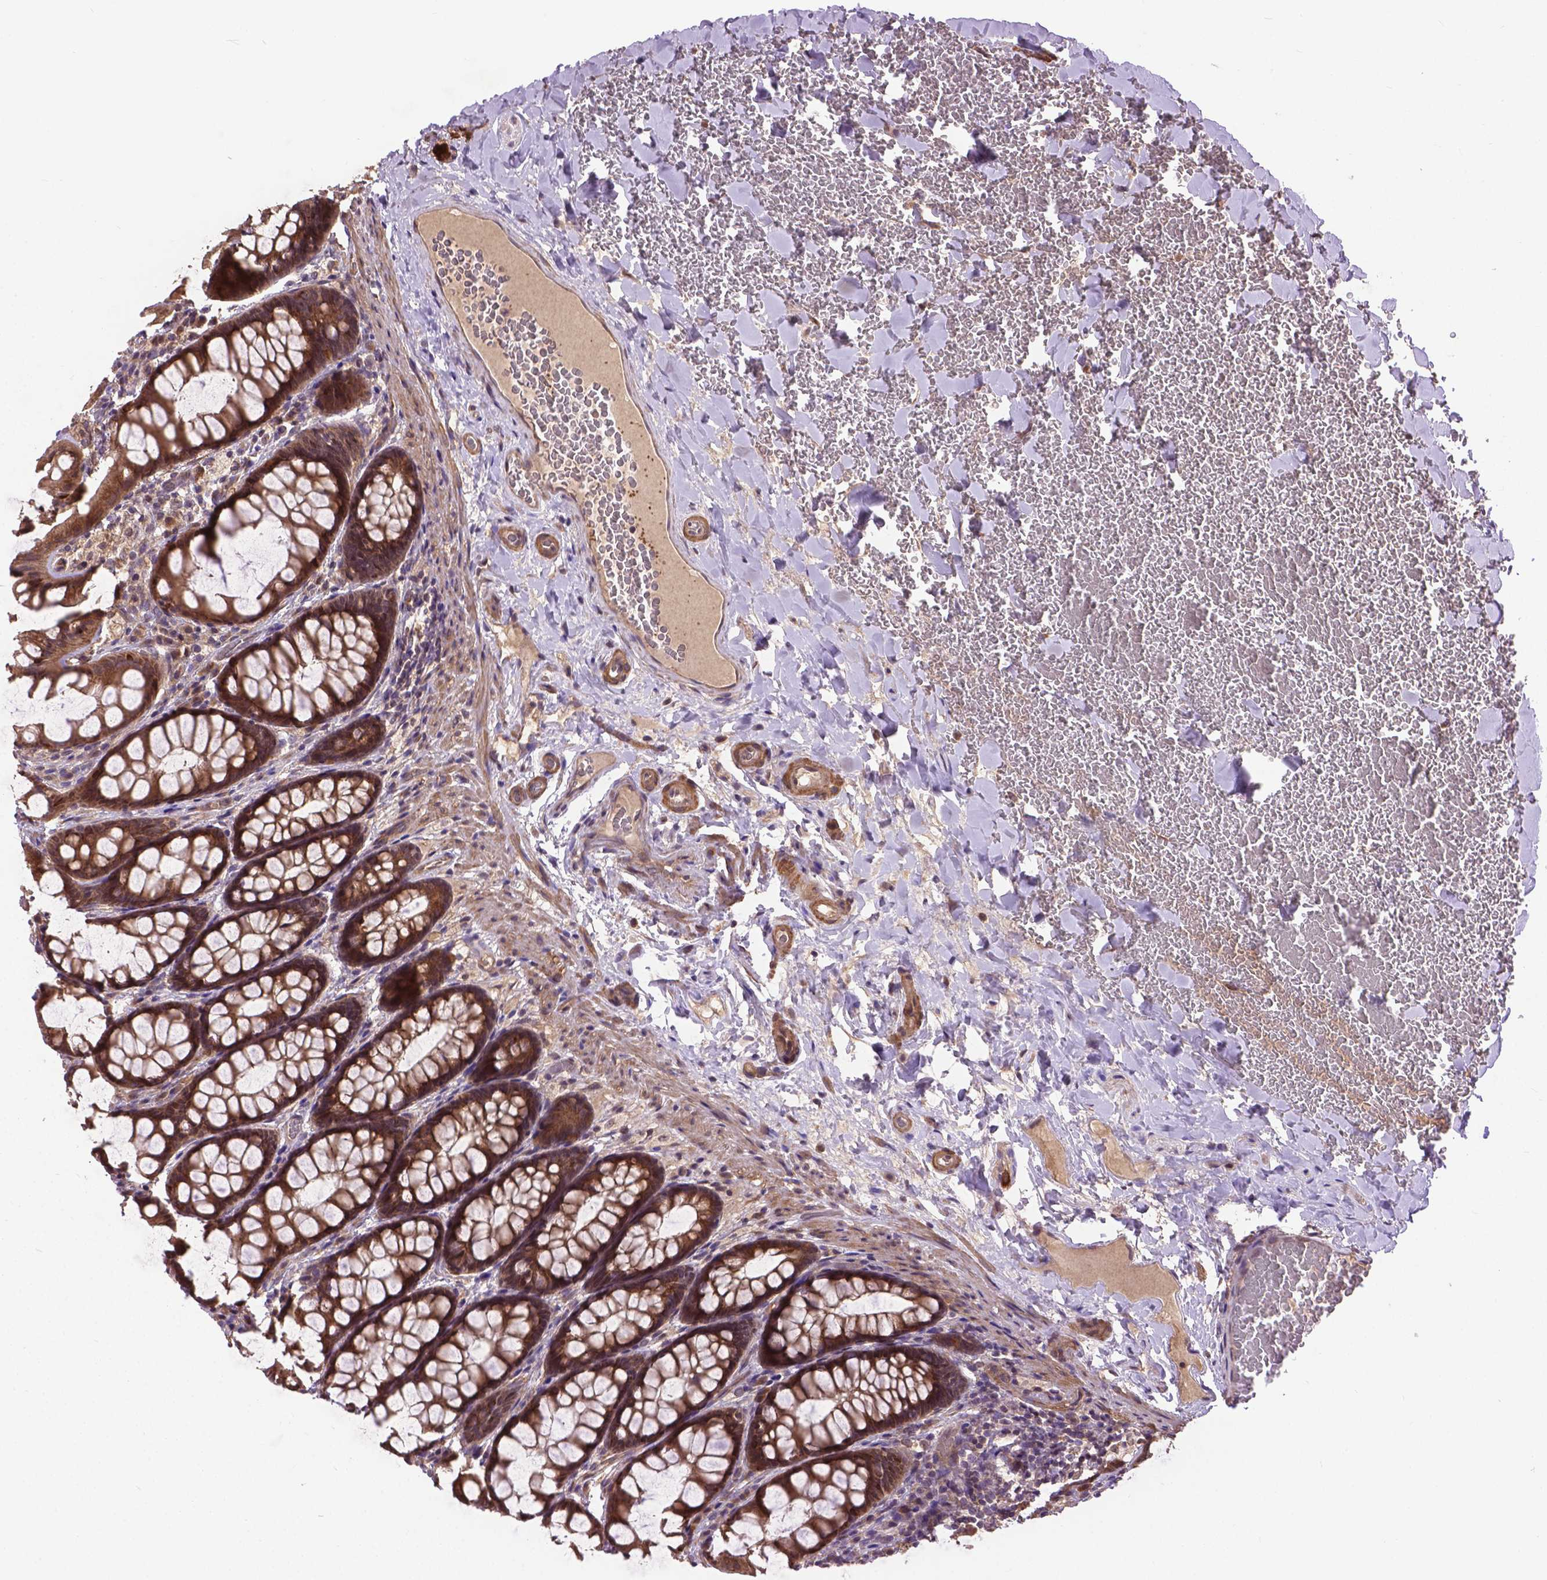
{"staining": {"intensity": "strong", "quantity": ">75%", "location": "cytoplasmic/membranous"}, "tissue": "colon", "cell_type": "Endothelial cells", "image_type": "normal", "snomed": [{"axis": "morphology", "description": "Normal tissue, NOS"}, {"axis": "topography", "description": "Colon"}], "caption": "Immunohistochemistry staining of benign colon, which reveals high levels of strong cytoplasmic/membranous staining in approximately >75% of endothelial cells indicating strong cytoplasmic/membranous protein expression. The staining was performed using DAB (3,3'-diaminobenzidine) (brown) for protein detection and nuclei were counterstained in hematoxylin (blue).", "gene": "ZNF616", "patient": {"sex": "male", "age": 47}}